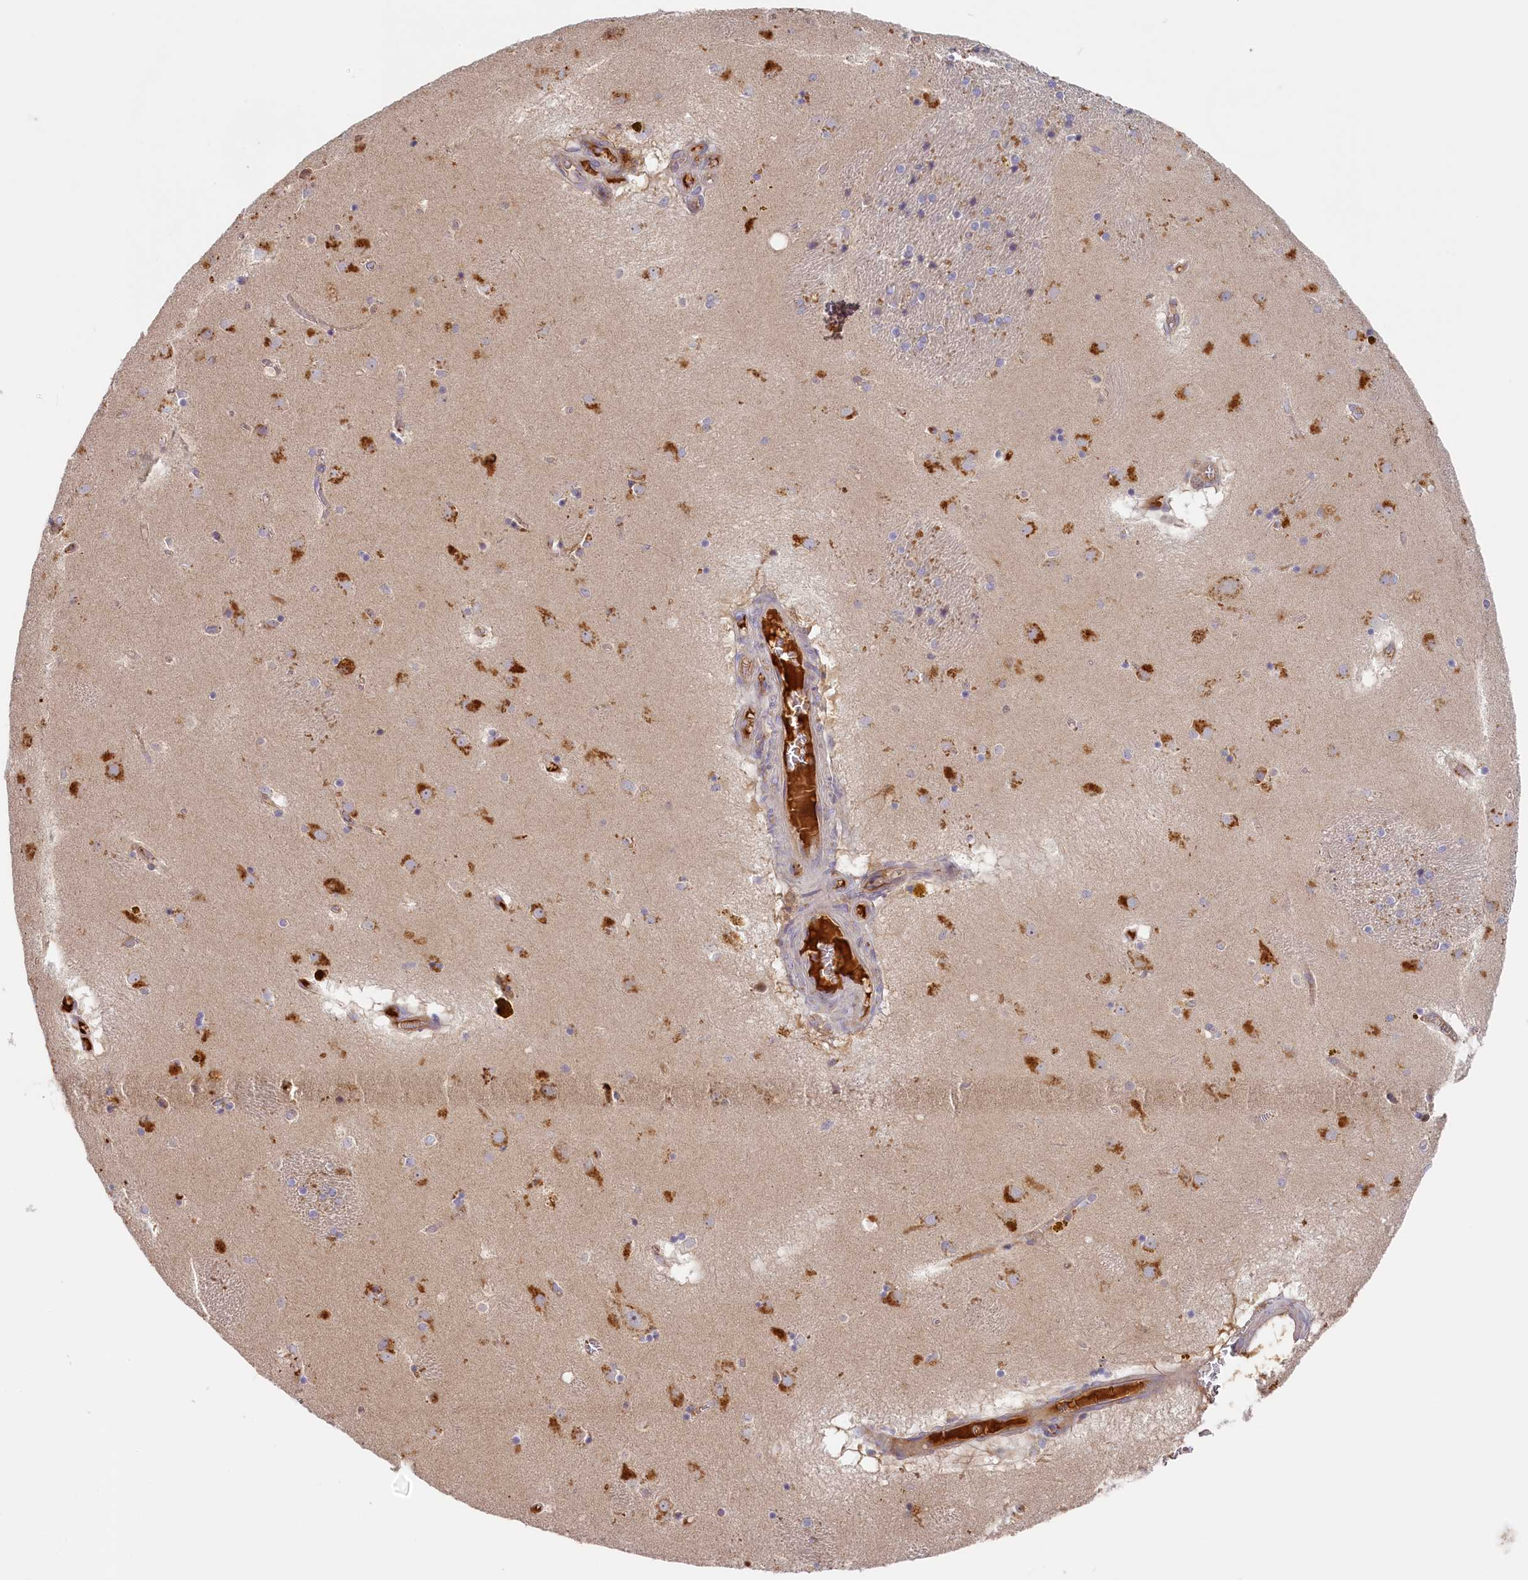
{"staining": {"intensity": "moderate", "quantity": "<25%", "location": "cytoplasmic/membranous"}, "tissue": "caudate", "cell_type": "Glial cells", "image_type": "normal", "snomed": [{"axis": "morphology", "description": "Normal tissue, NOS"}, {"axis": "topography", "description": "Lateral ventricle wall"}], "caption": "Human caudate stained with a brown dye demonstrates moderate cytoplasmic/membranous positive expression in about <25% of glial cells.", "gene": "STX16", "patient": {"sex": "male", "age": 70}}